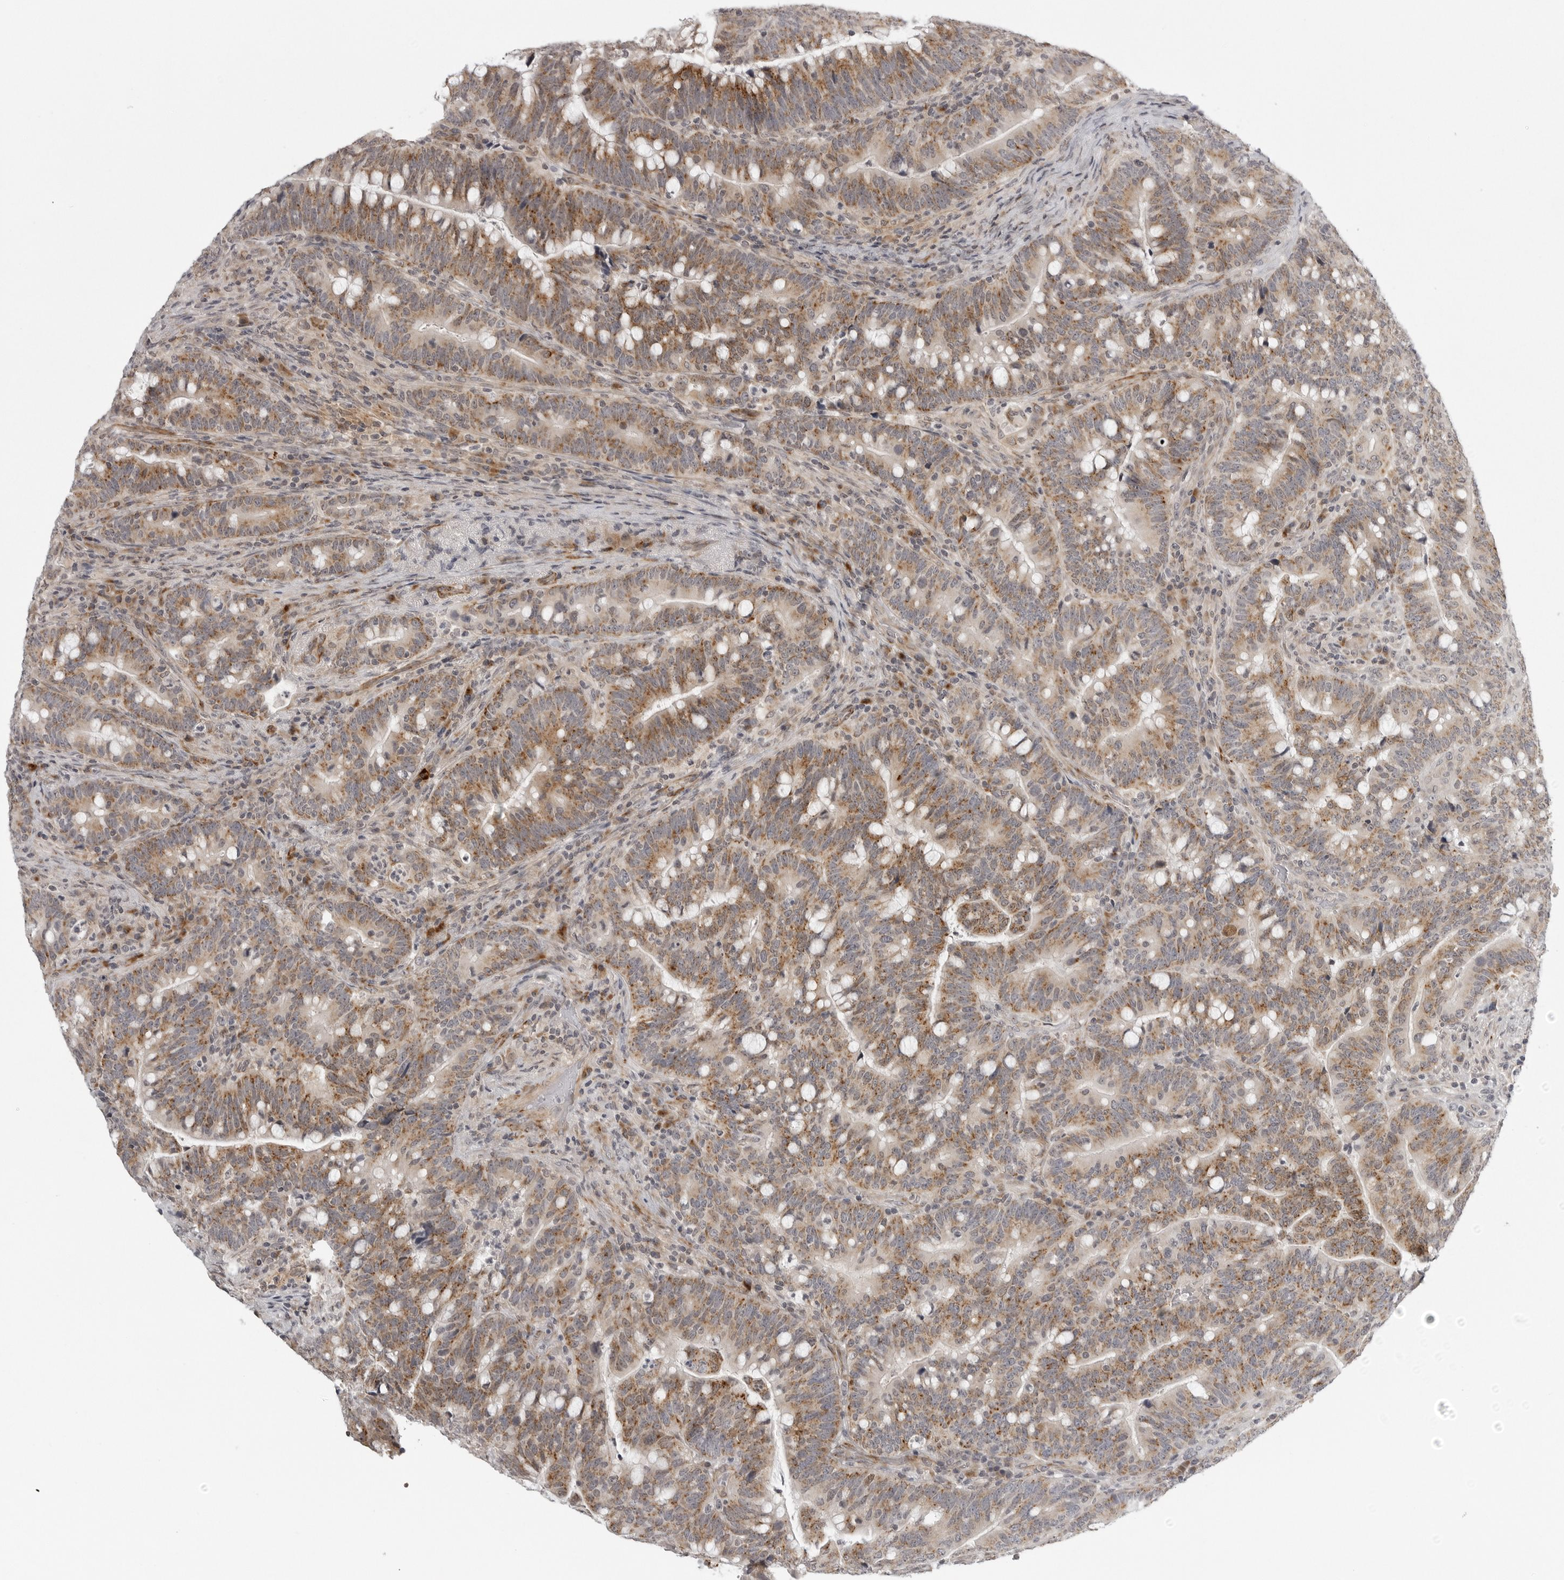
{"staining": {"intensity": "moderate", "quantity": ">75%", "location": "cytoplasmic/membranous"}, "tissue": "colorectal cancer", "cell_type": "Tumor cells", "image_type": "cancer", "snomed": [{"axis": "morphology", "description": "Adenocarcinoma, NOS"}, {"axis": "topography", "description": "Colon"}], "caption": "Protein expression analysis of colorectal cancer reveals moderate cytoplasmic/membranous expression in approximately >75% of tumor cells. The protein of interest is shown in brown color, while the nuclei are stained blue.", "gene": "TUT4", "patient": {"sex": "female", "age": 66}}